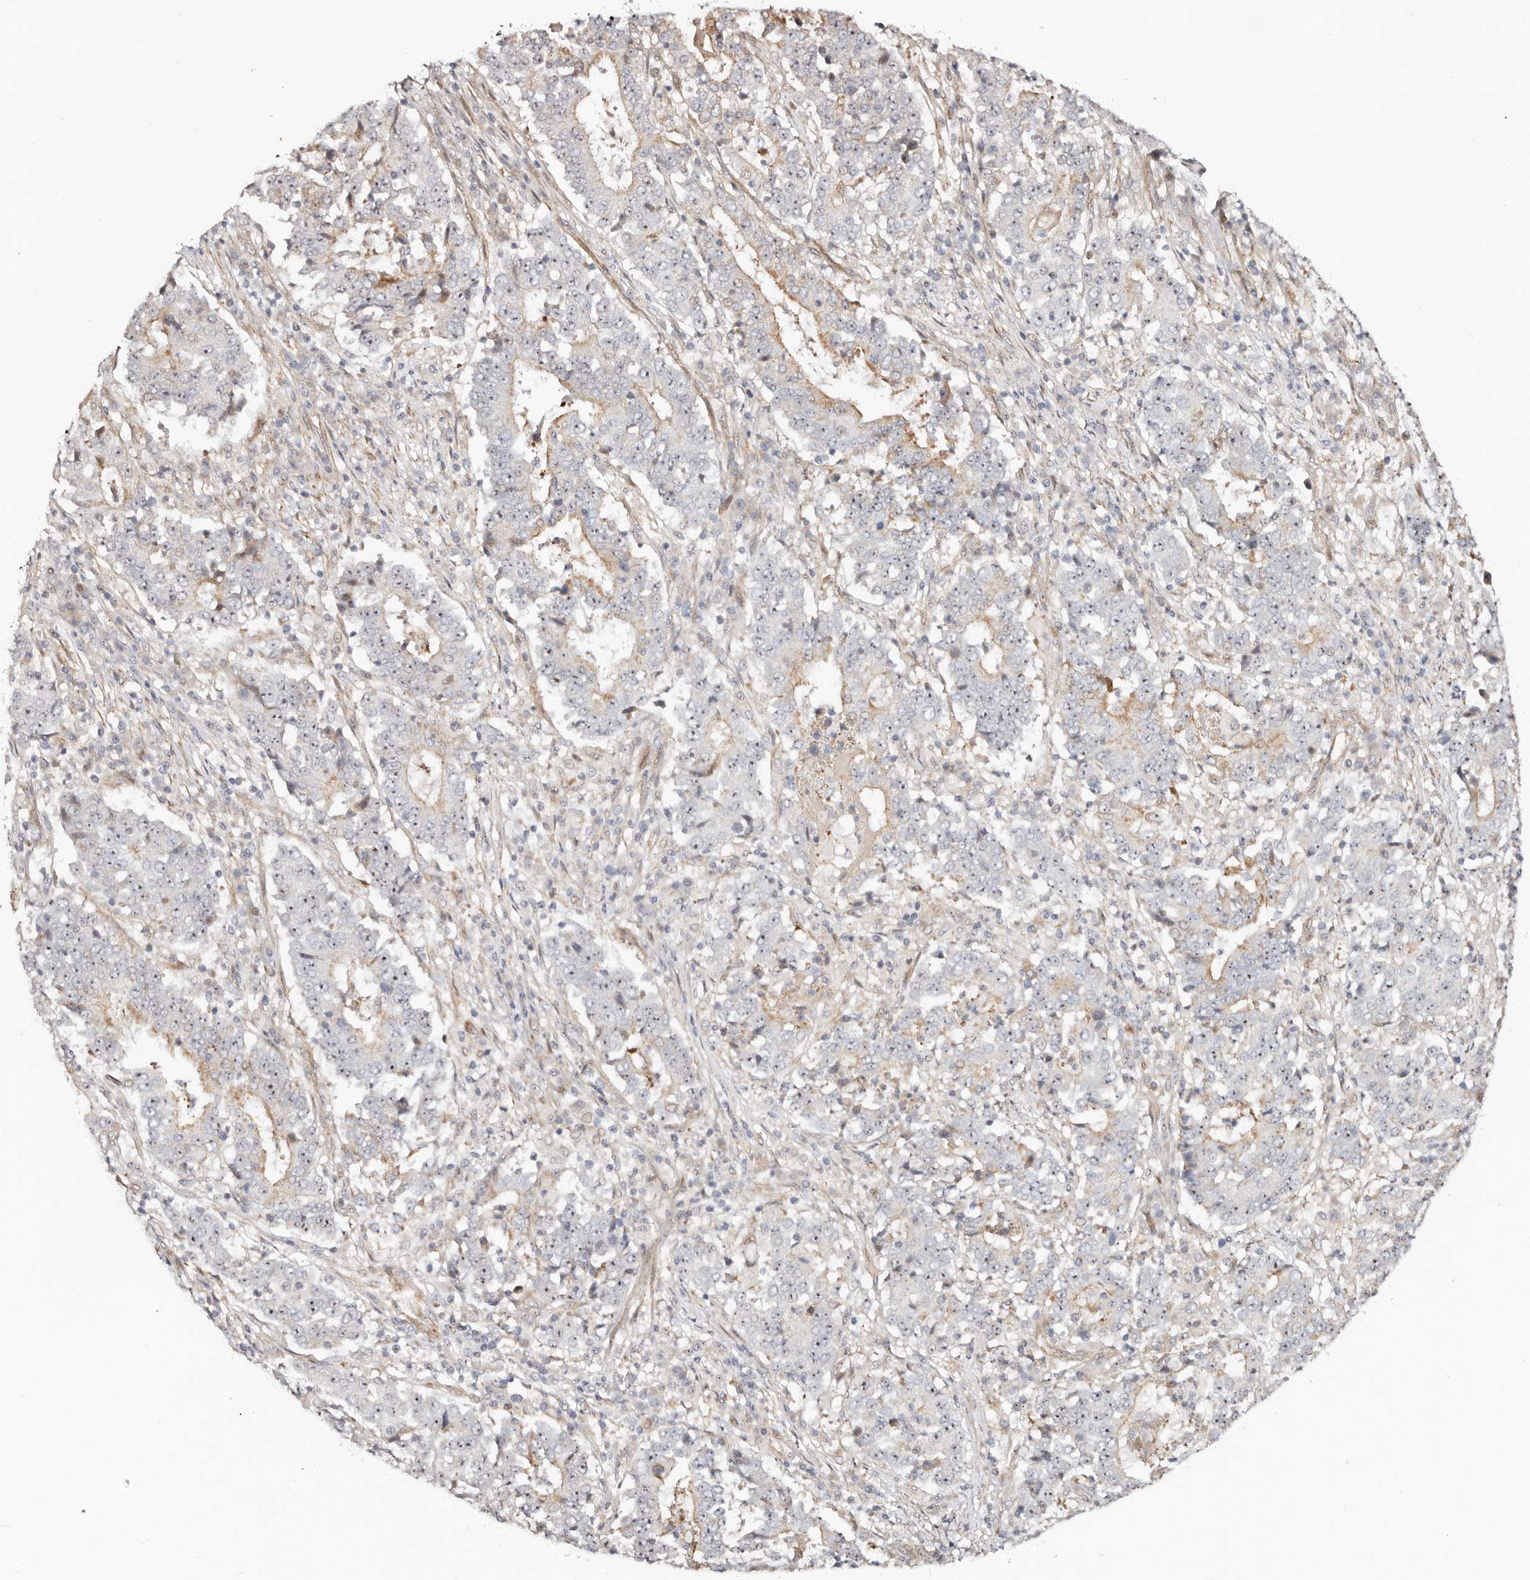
{"staining": {"intensity": "weak", "quantity": "<25%", "location": "cytoplasmic/membranous,nuclear"}, "tissue": "stomach cancer", "cell_type": "Tumor cells", "image_type": "cancer", "snomed": [{"axis": "morphology", "description": "Adenocarcinoma, NOS"}, {"axis": "topography", "description": "Stomach"}], "caption": "Immunohistochemistry histopathology image of human stomach adenocarcinoma stained for a protein (brown), which demonstrates no positivity in tumor cells.", "gene": "ODF2L", "patient": {"sex": "male", "age": 59}}